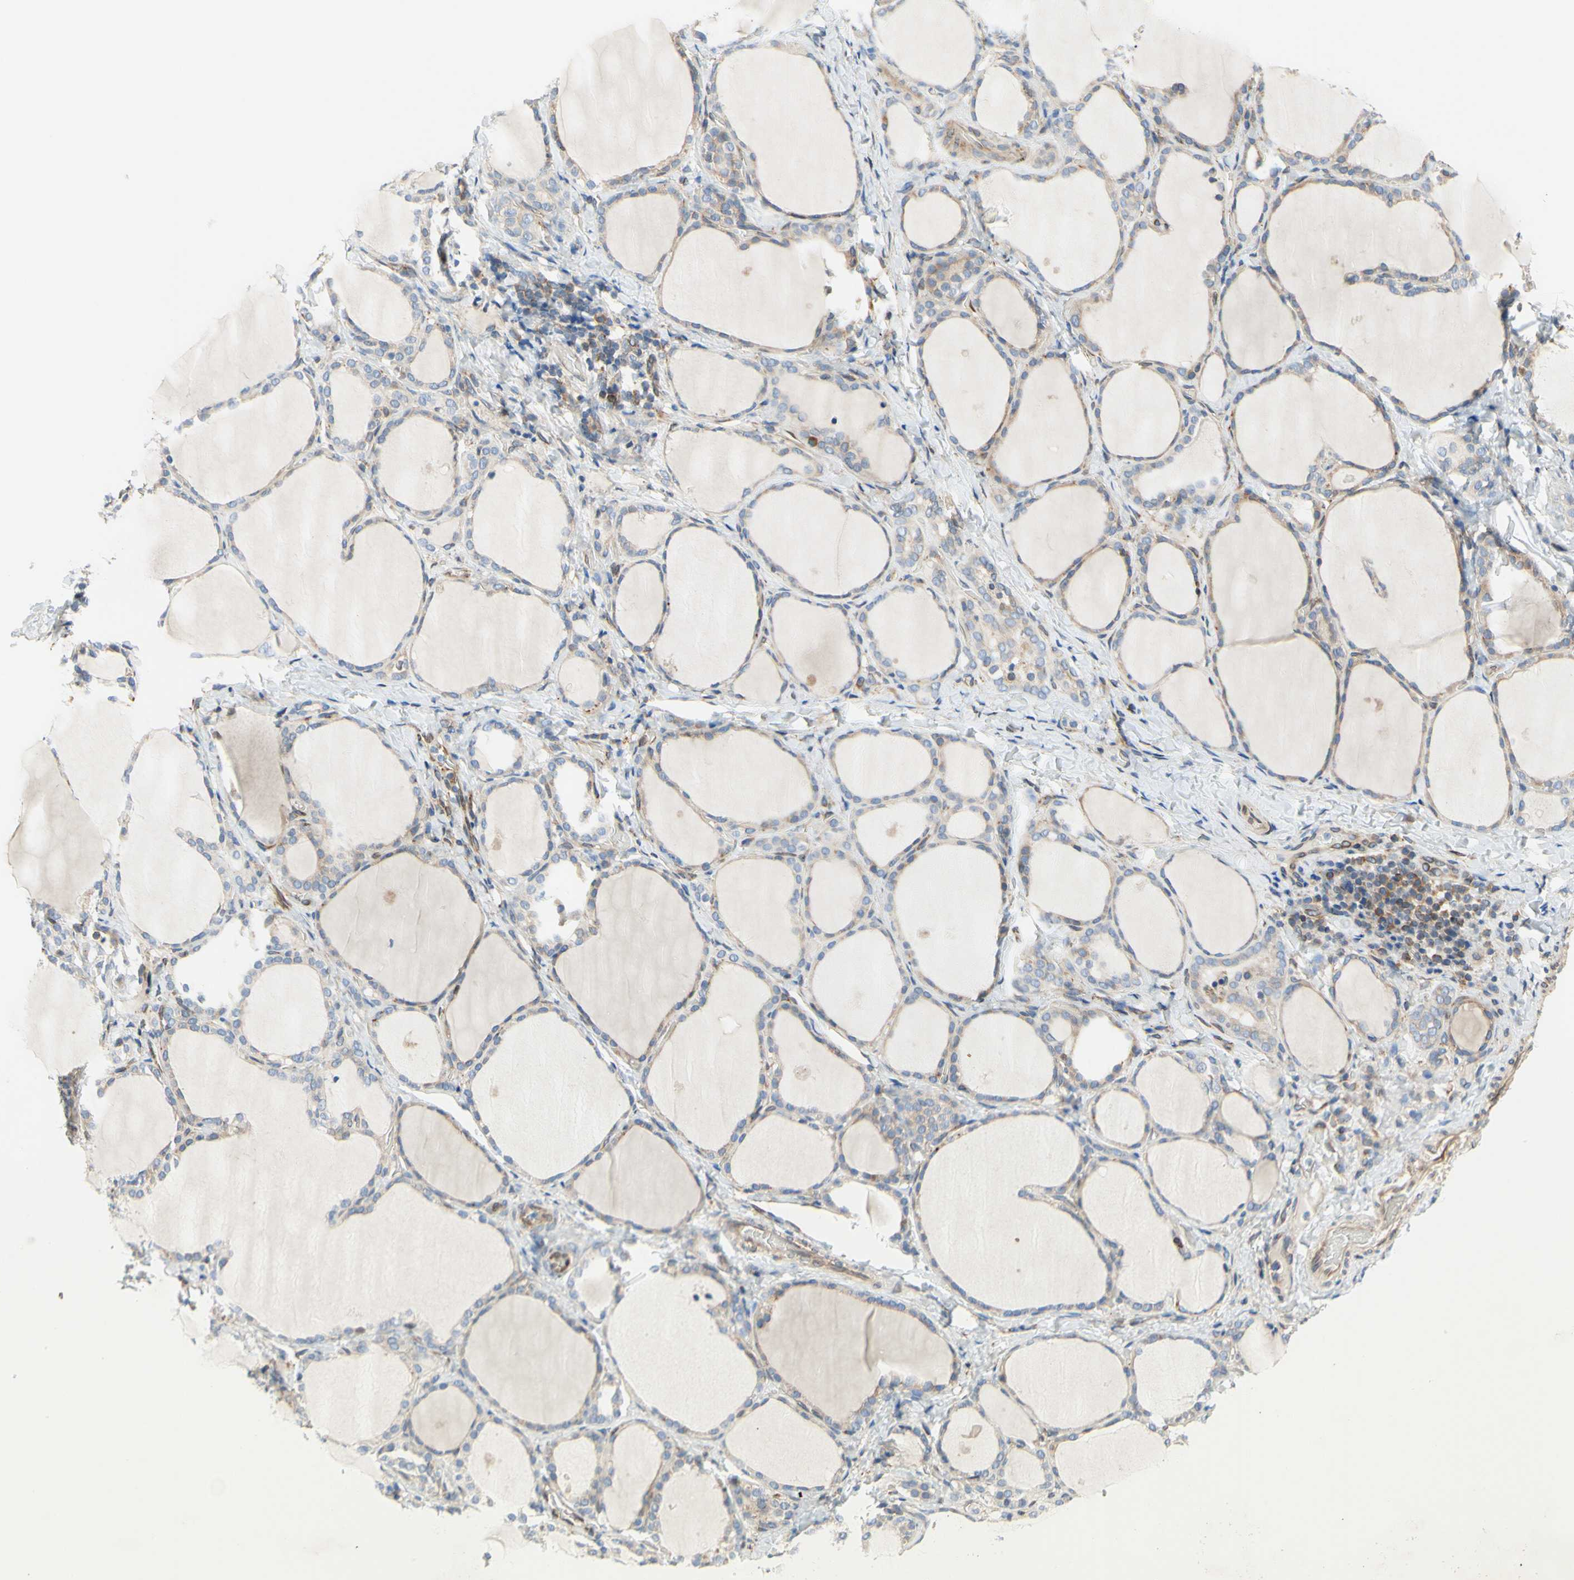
{"staining": {"intensity": "weak", "quantity": ">75%", "location": "cytoplasmic/membranous"}, "tissue": "thyroid gland", "cell_type": "Glandular cells", "image_type": "normal", "snomed": [{"axis": "morphology", "description": "Normal tissue, NOS"}, {"axis": "morphology", "description": "Papillary adenocarcinoma, NOS"}, {"axis": "topography", "description": "Thyroid gland"}], "caption": "A brown stain highlights weak cytoplasmic/membranous positivity of a protein in glandular cells of unremarkable human thyroid gland. (DAB IHC, brown staining for protein, blue staining for nuclei).", "gene": "TRAF2", "patient": {"sex": "female", "age": 30}}